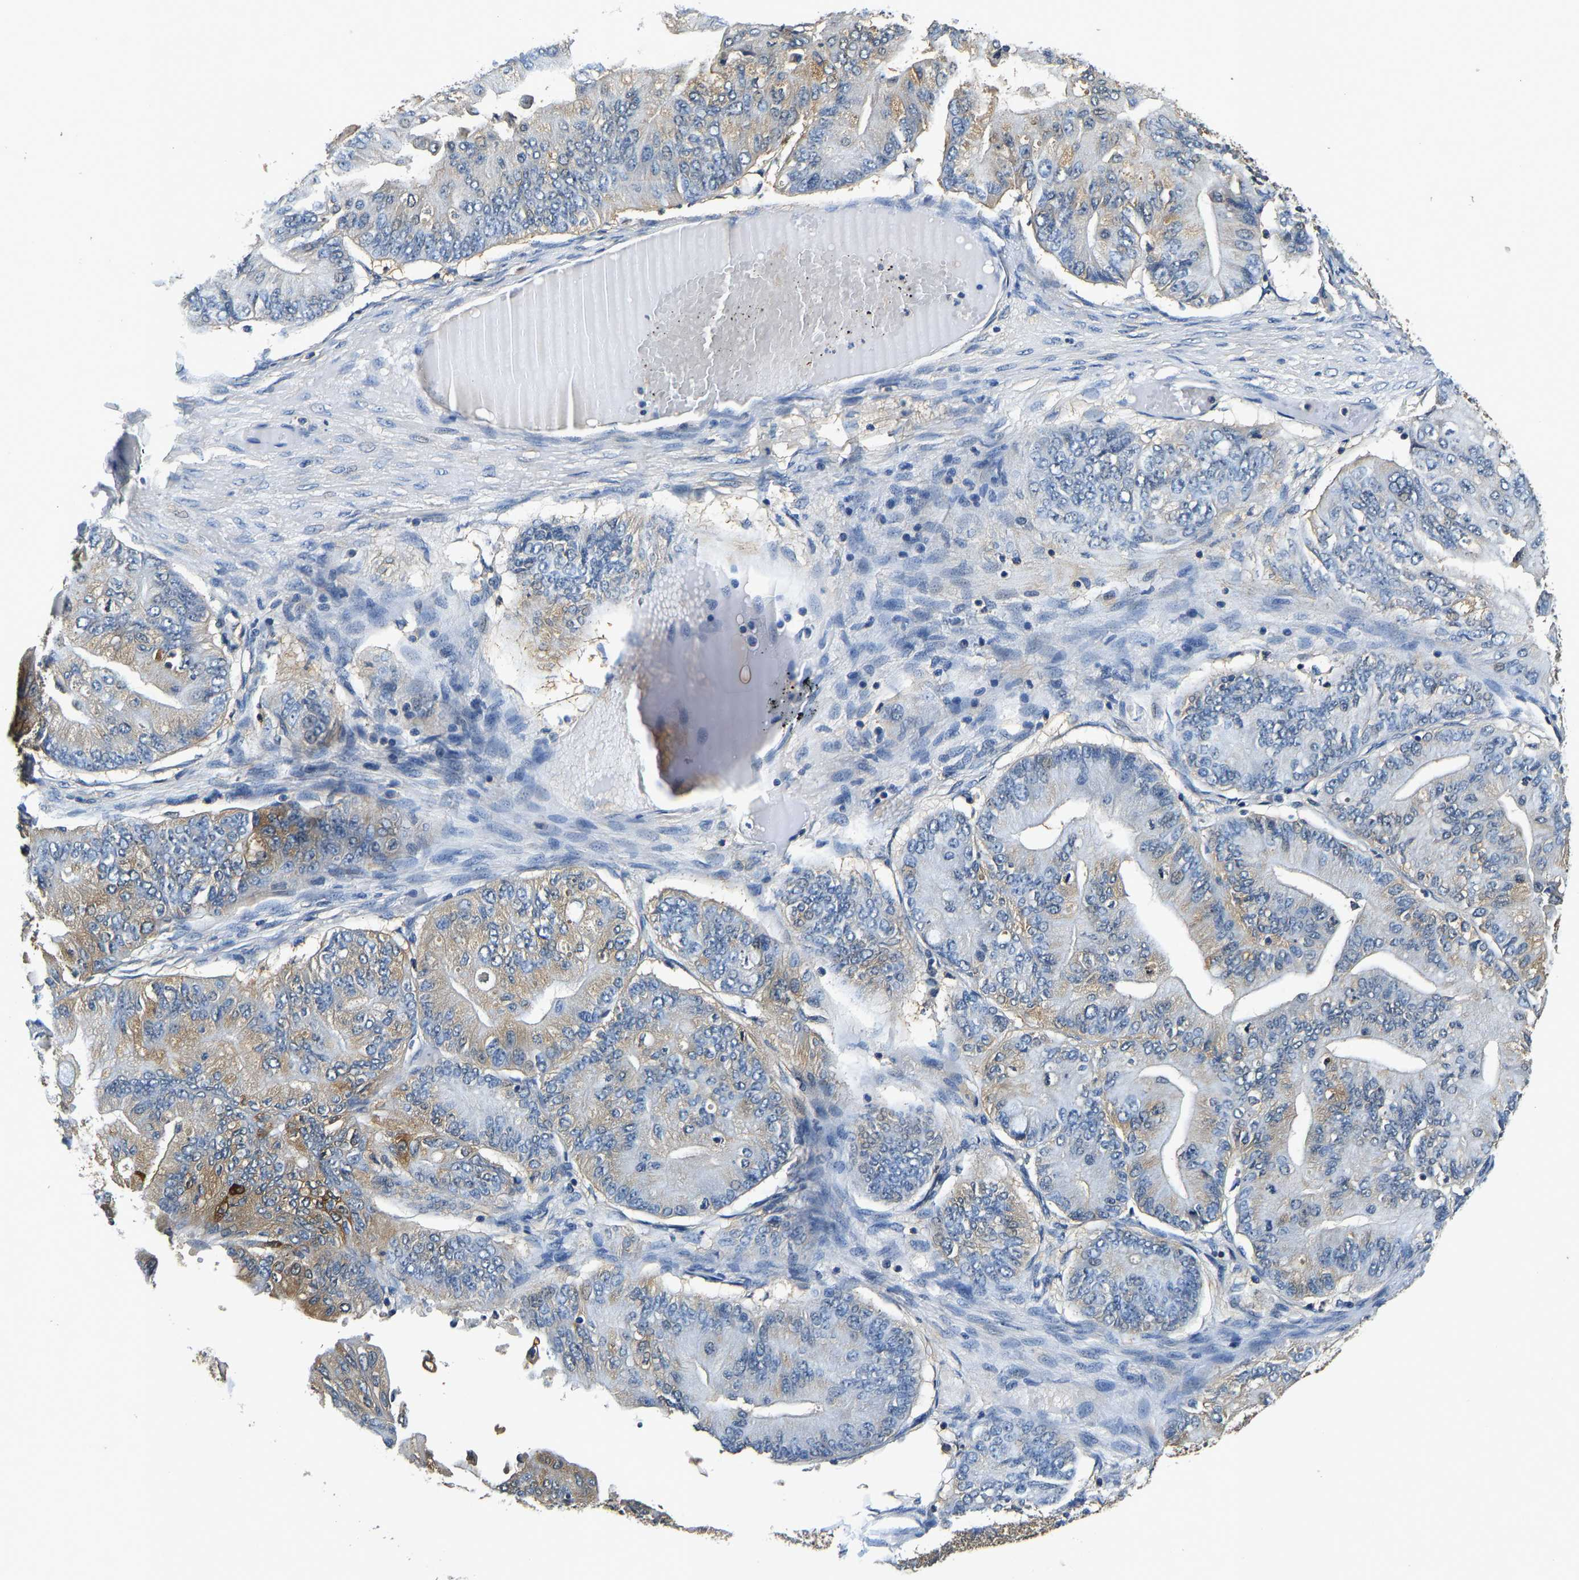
{"staining": {"intensity": "moderate", "quantity": "25%-75%", "location": "cytoplasmic/membranous"}, "tissue": "ovarian cancer", "cell_type": "Tumor cells", "image_type": "cancer", "snomed": [{"axis": "morphology", "description": "Cystadenocarcinoma, mucinous, NOS"}, {"axis": "topography", "description": "Ovary"}], "caption": "Protein staining of ovarian cancer (mucinous cystadenocarcinoma) tissue reveals moderate cytoplasmic/membranous expression in about 25%-75% of tumor cells.", "gene": "RESF1", "patient": {"sex": "female", "age": 61}}